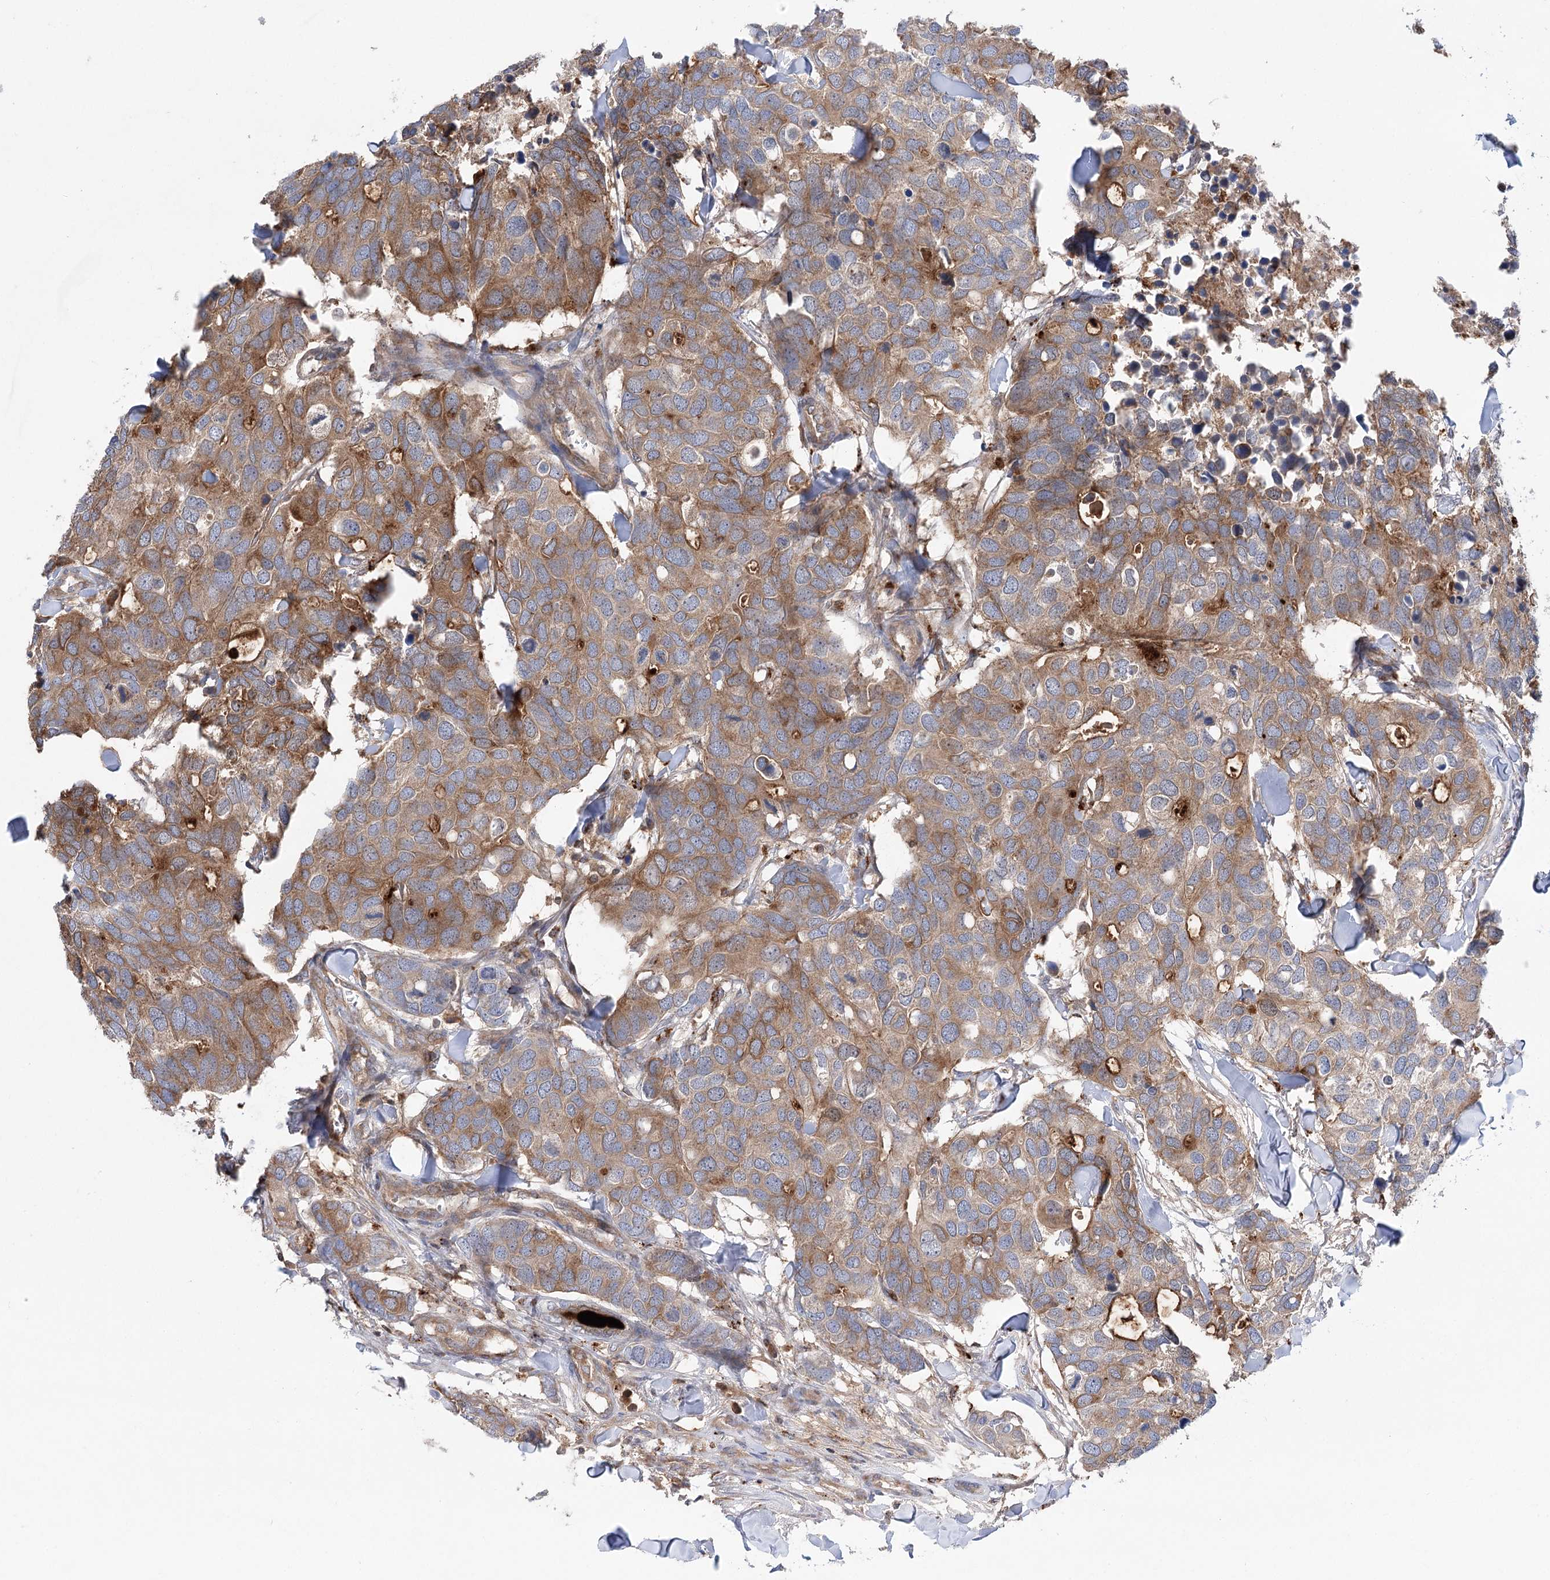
{"staining": {"intensity": "moderate", "quantity": "25%-75%", "location": "cytoplasmic/membranous"}, "tissue": "breast cancer", "cell_type": "Tumor cells", "image_type": "cancer", "snomed": [{"axis": "morphology", "description": "Duct carcinoma"}, {"axis": "topography", "description": "Breast"}], "caption": "This is a histology image of IHC staining of breast cancer, which shows moderate staining in the cytoplasmic/membranous of tumor cells.", "gene": "VPS37B", "patient": {"sex": "female", "age": 83}}